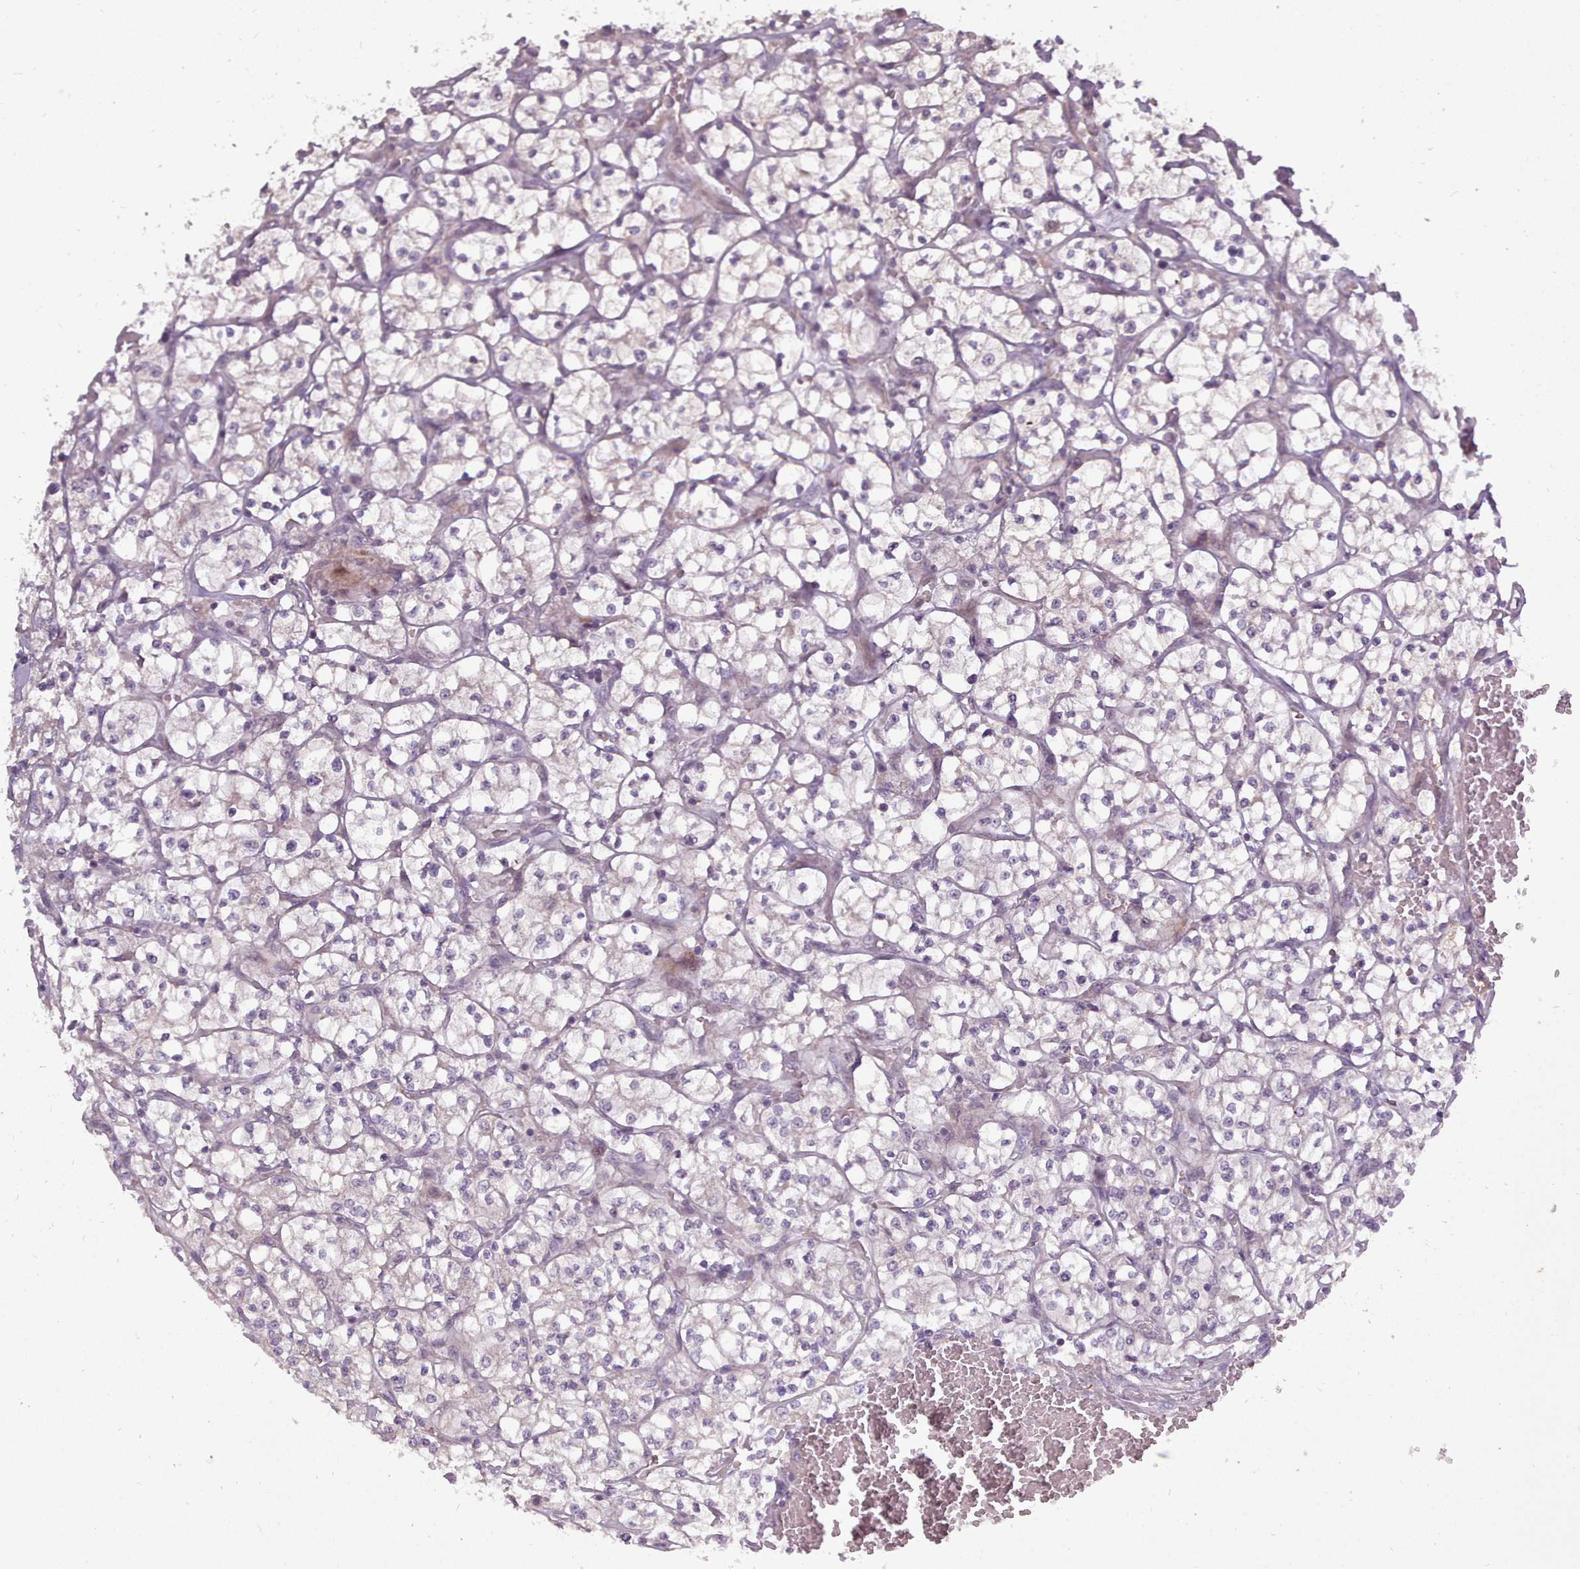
{"staining": {"intensity": "negative", "quantity": "none", "location": "none"}, "tissue": "renal cancer", "cell_type": "Tumor cells", "image_type": "cancer", "snomed": [{"axis": "morphology", "description": "Adenocarcinoma, NOS"}, {"axis": "topography", "description": "Kidney"}], "caption": "Immunohistochemical staining of human adenocarcinoma (renal) demonstrates no significant positivity in tumor cells.", "gene": "LEFTY2", "patient": {"sex": "female", "age": 64}}